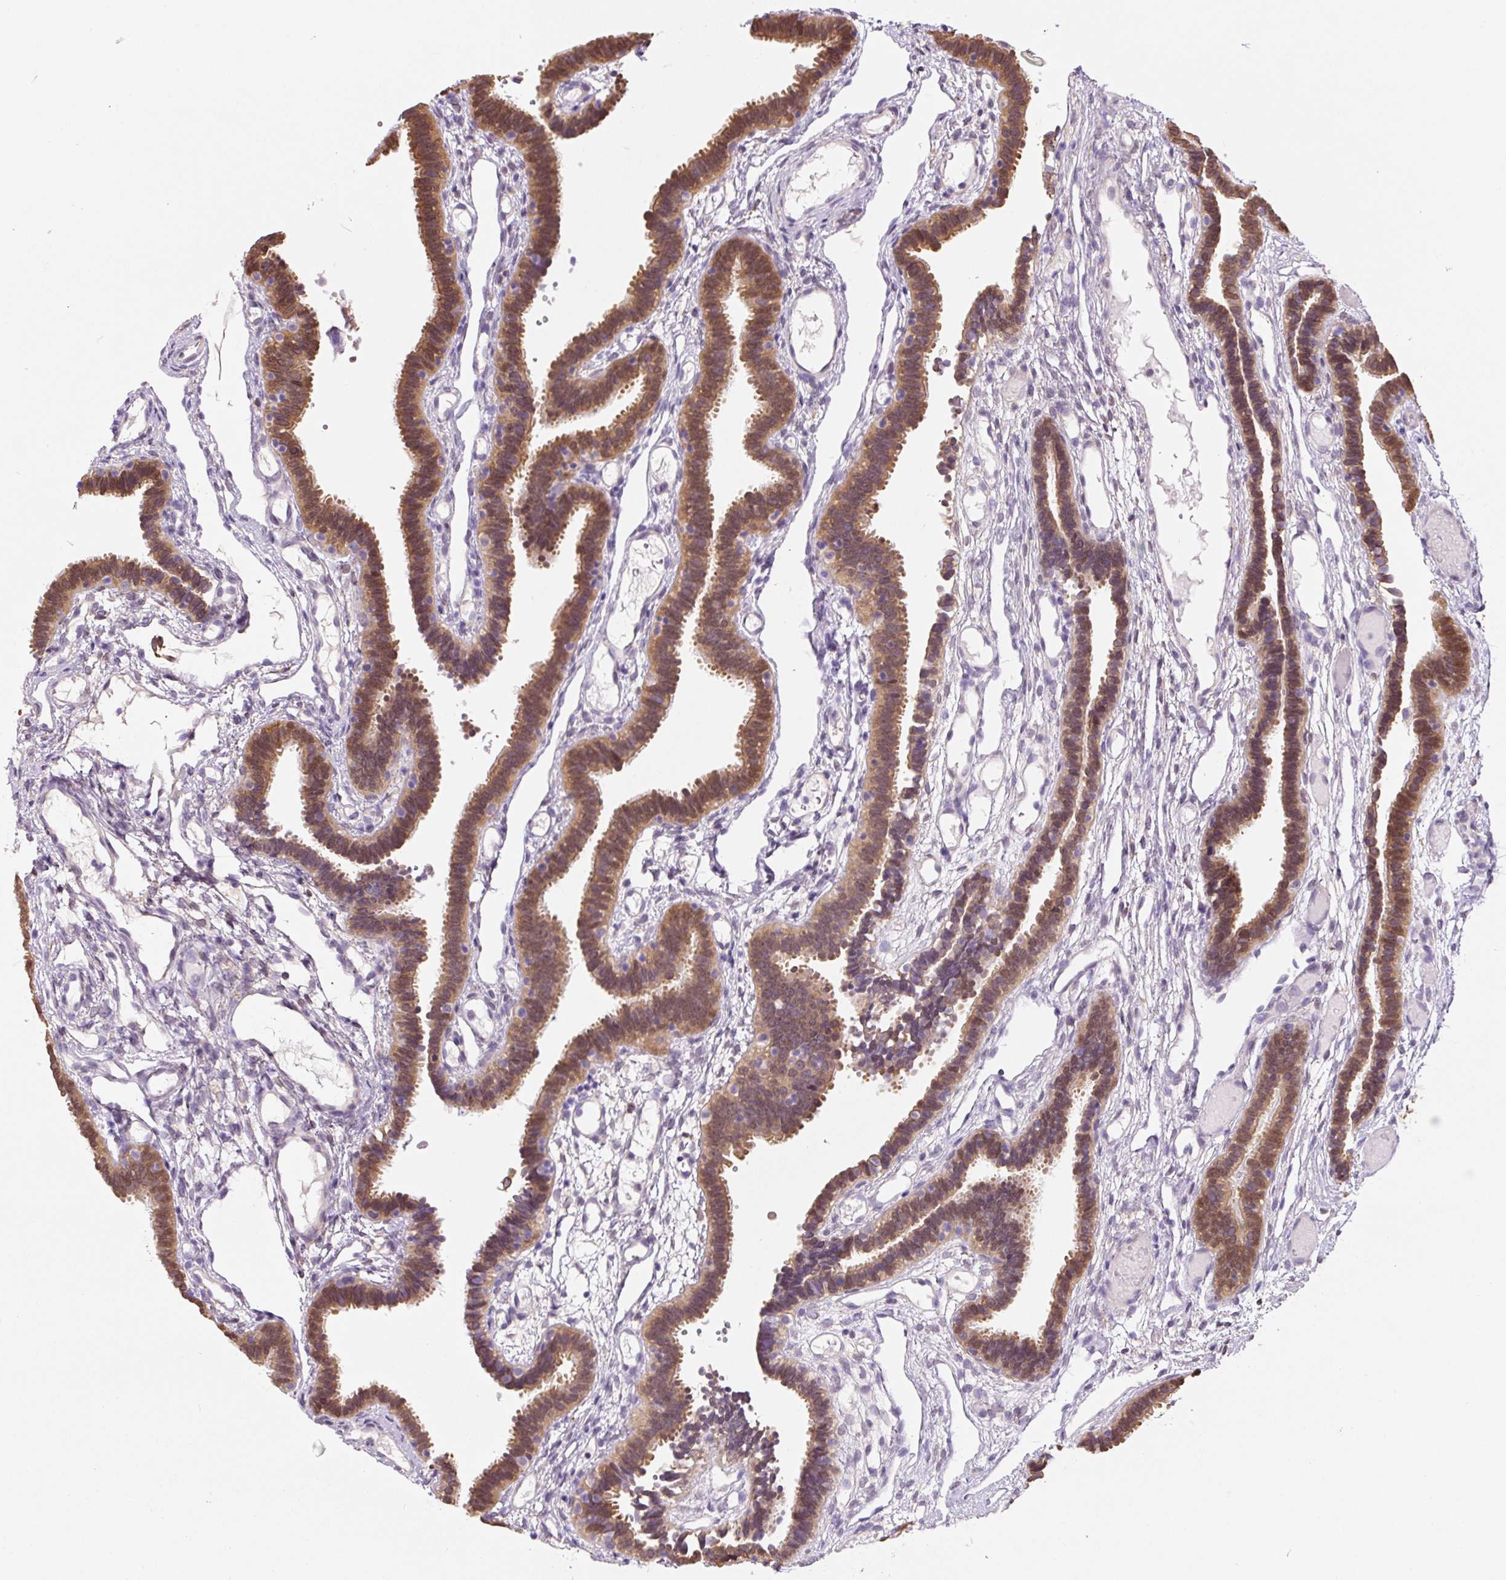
{"staining": {"intensity": "moderate", "quantity": ">75%", "location": "cytoplasmic/membranous"}, "tissue": "fallopian tube", "cell_type": "Glandular cells", "image_type": "normal", "snomed": [{"axis": "morphology", "description": "Normal tissue, NOS"}, {"axis": "topography", "description": "Fallopian tube"}], "caption": "Glandular cells display moderate cytoplasmic/membranous staining in about >75% of cells in benign fallopian tube.", "gene": "ASRGL1", "patient": {"sex": "female", "age": 37}}